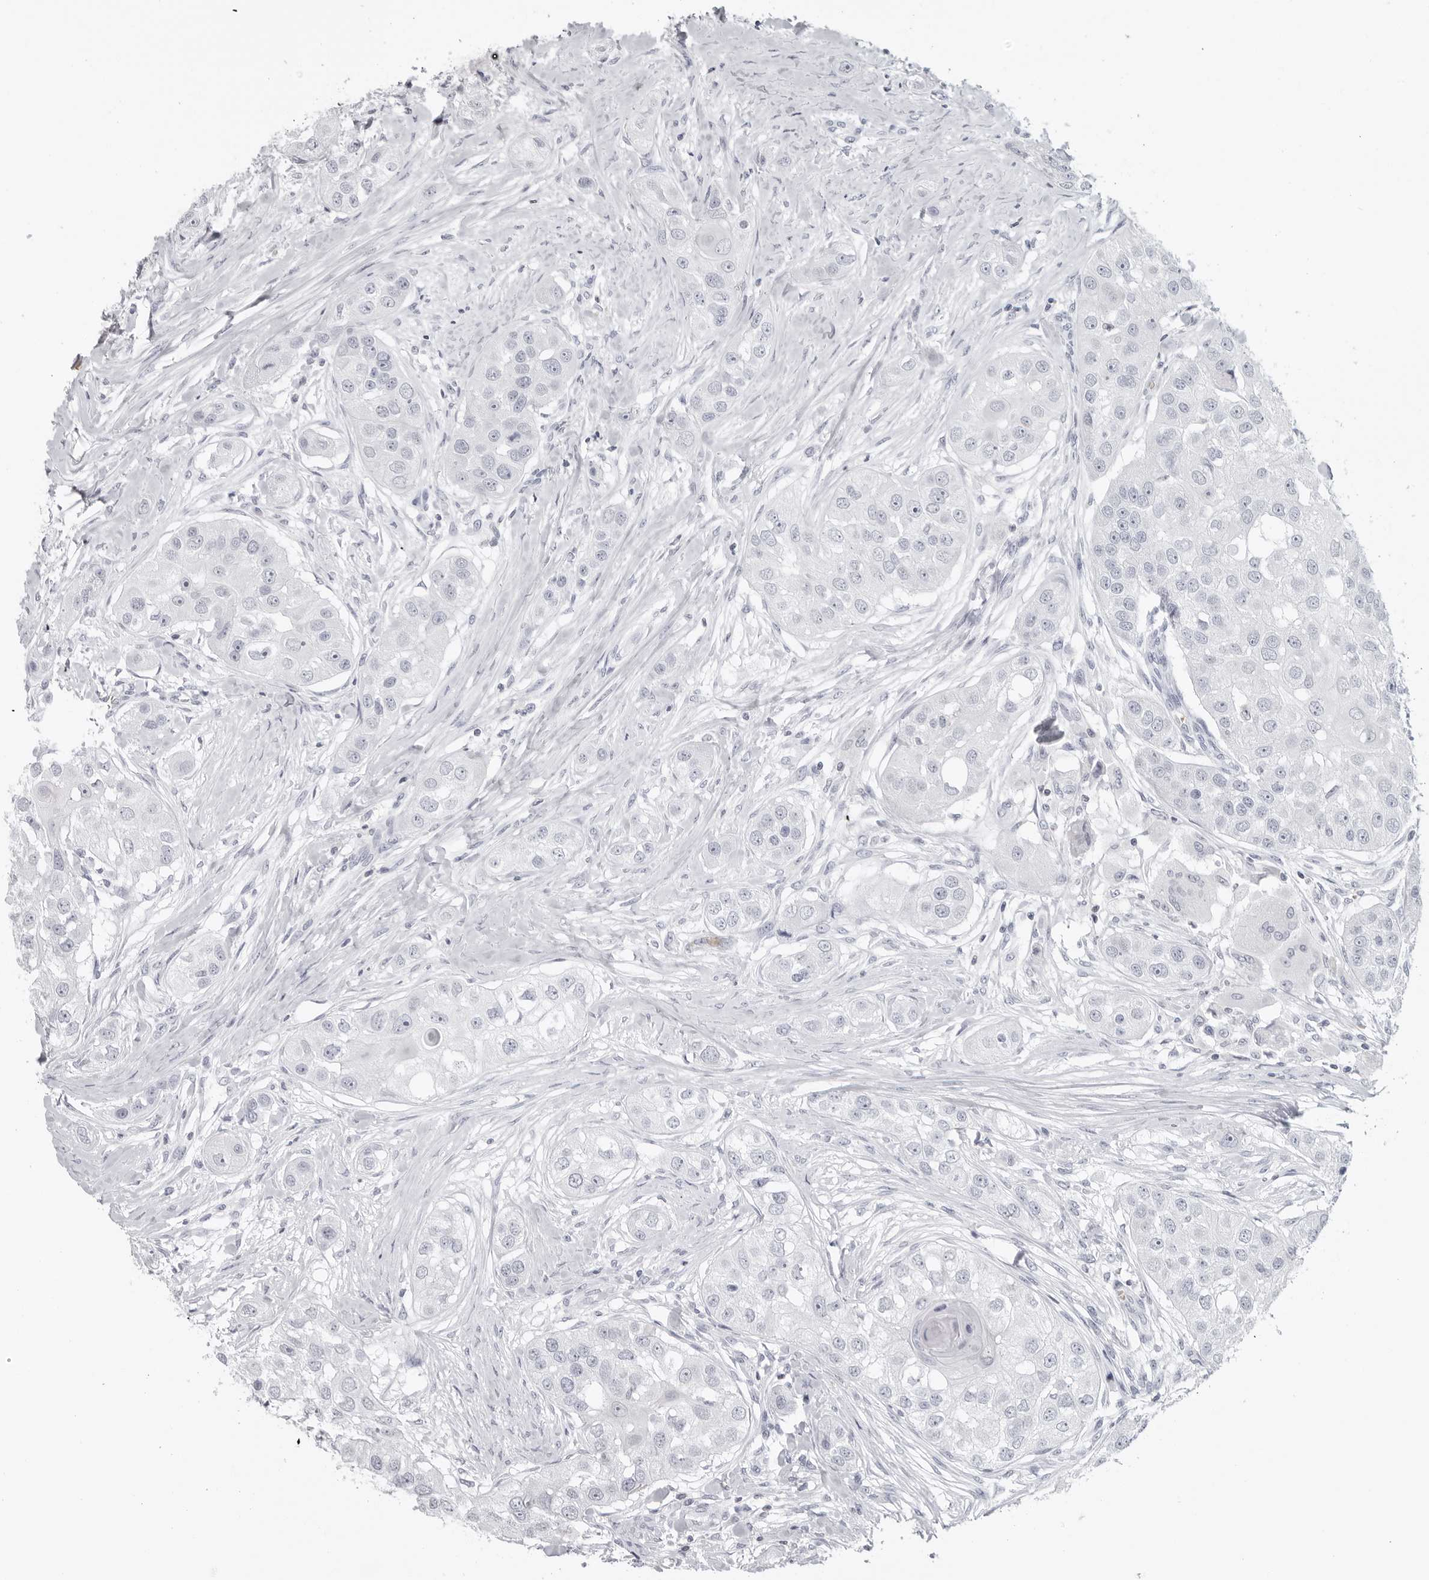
{"staining": {"intensity": "negative", "quantity": "none", "location": "none"}, "tissue": "head and neck cancer", "cell_type": "Tumor cells", "image_type": "cancer", "snomed": [{"axis": "morphology", "description": "Normal tissue, NOS"}, {"axis": "morphology", "description": "Squamous cell carcinoma, NOS"}, {"axis": "topography", "description": "Skeletal muscle"}, {"axis": "topography", "description": "Head-Neck"}], "caption": "This is an immunohistochemistry (IHC) photomicrograph of human head and neck squamous cell carcinoma. There is no staining in tumor cells.", "gene": "EPB41", "patient": {"sex": "male", "age": 51}}